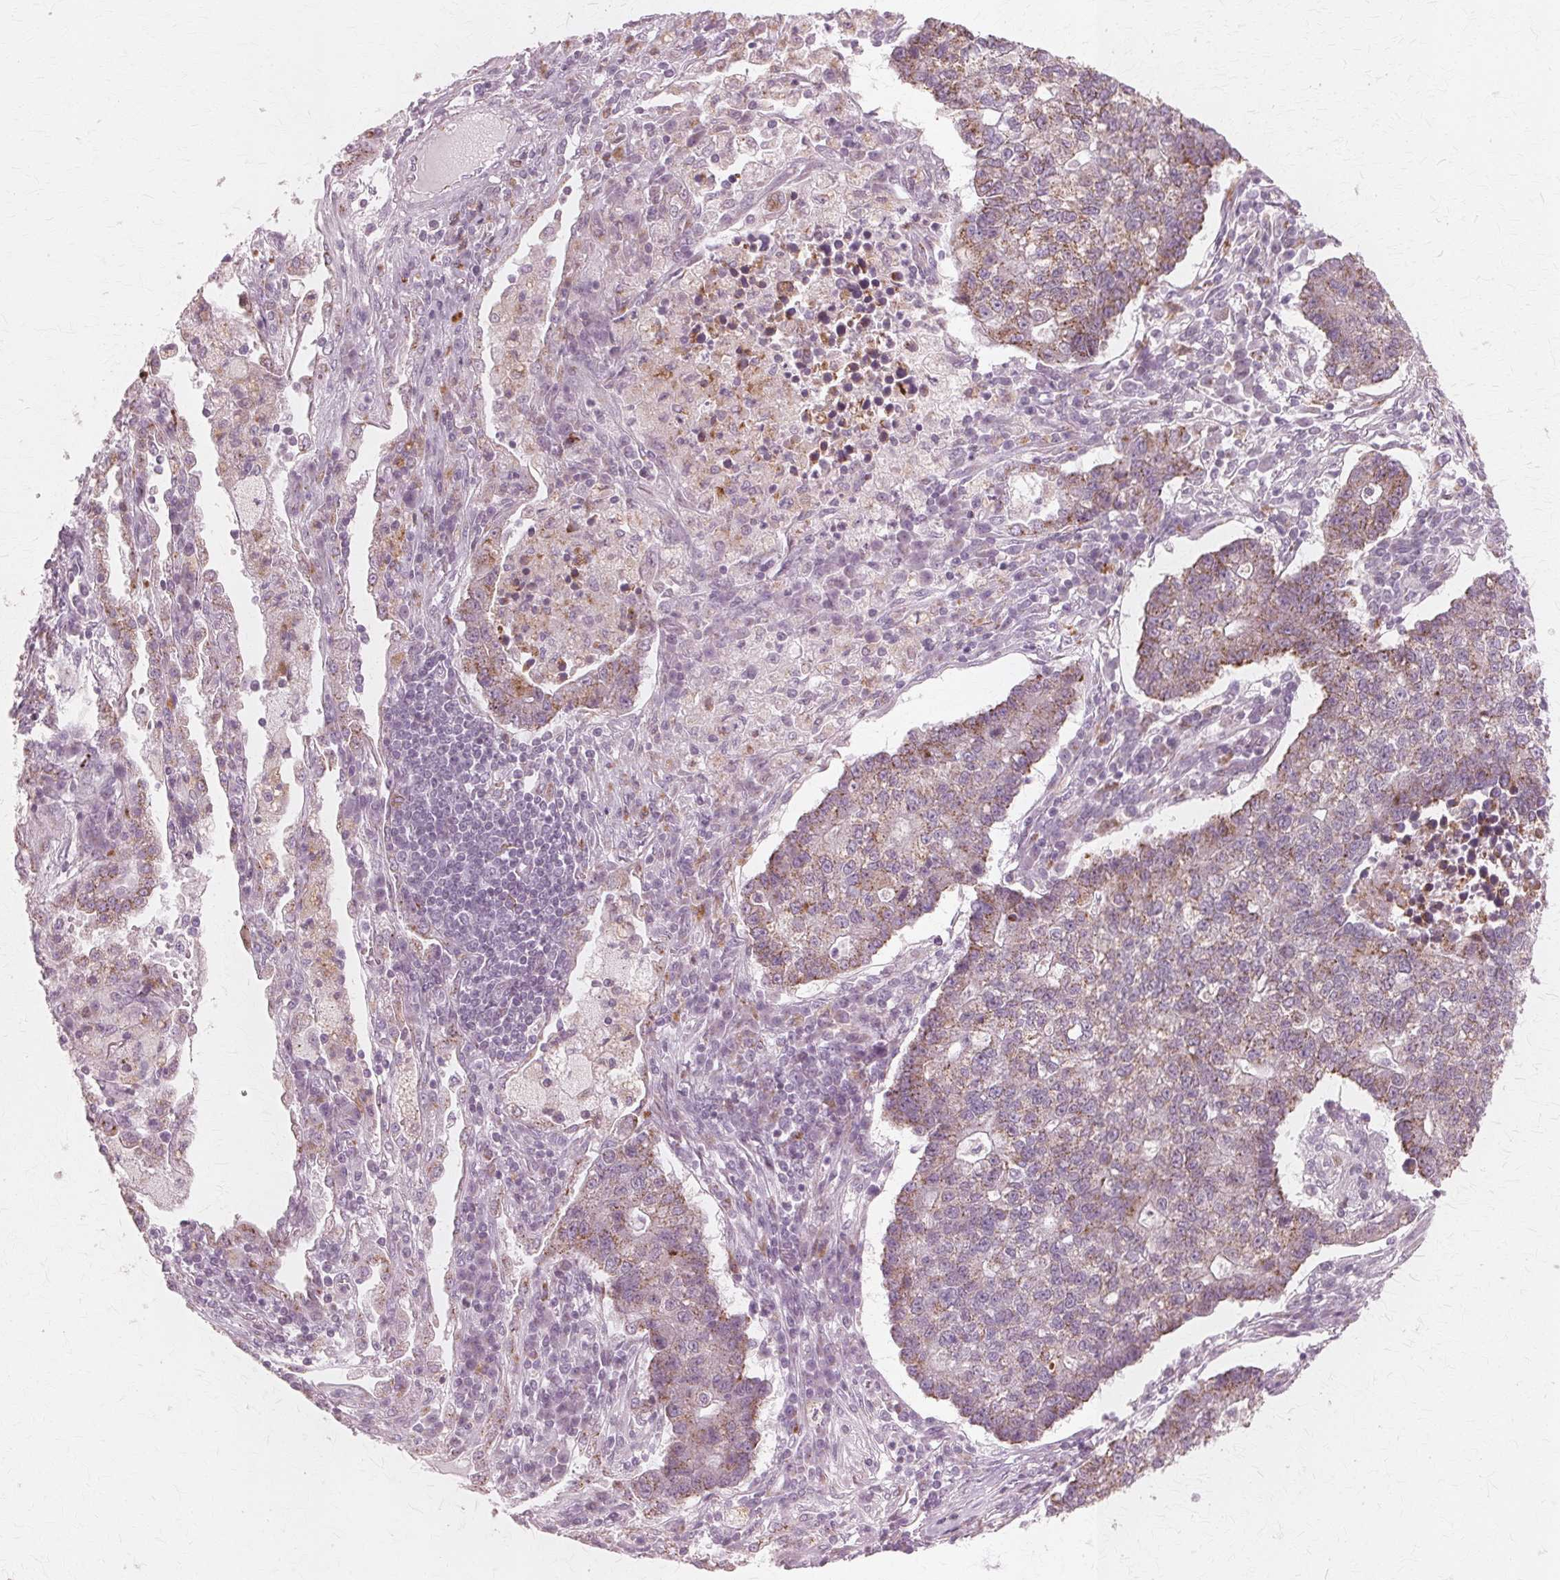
{"staining": {"intensity": "weak", "quantity": "25%-75%", "location": "cytoplasmic/membranous"}, "tissue": "lung cancer", "cell_type": "Tumor cells", "image_type": "cancer", "snomed": [{"axis": "morphology", "description": "Adenocarcinoma, NOS"}, {"axis": "topography", "description": "Lung"}], "caption": "High-power microscopy captured an immunohistochemistry image of lung adenocarcinoma, revealing weak cytoplasmic/membranous expression in about 25%-75% of tumor cells.", "gene": "DNASE2", "patient": {"sex": "male", "age": 57}}